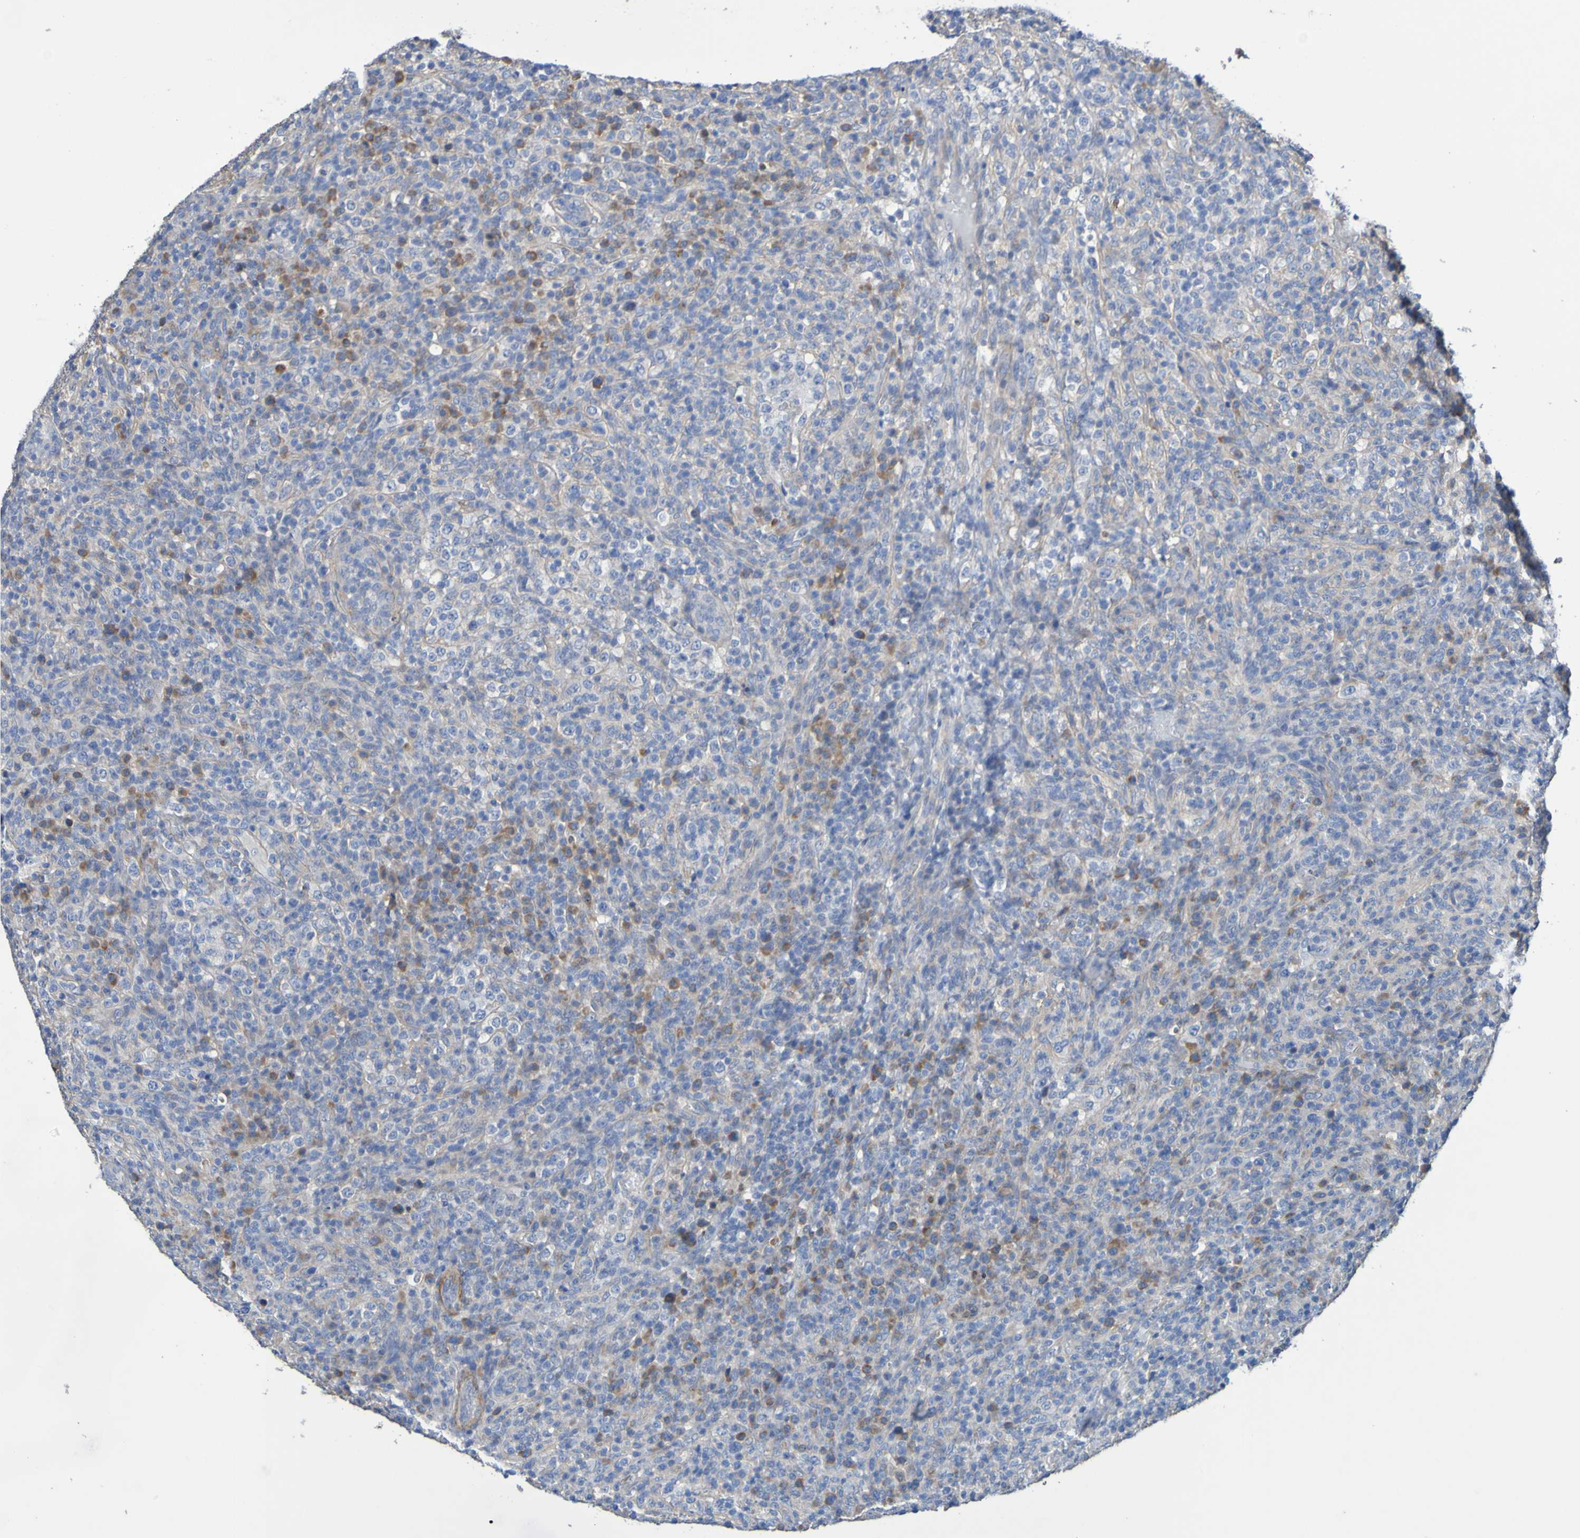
{"staining": {"intensity": "moderate", "quantity": "25%-75%", "location": "cytoplasmic/membranous"}, "tissue": "lymphoma", "cell_type": "Tumor cells", "image_type": "cancer", "snomed": [{"axis": "morphology", "description": "Malignant lymphoma, non-Hodgkin's type, High grade"}, {"axis": "topography", "description": "Lymph node"}], "caption": "Tumor cells demonstrate moderate cytoplasmic/membranous expression in about 25%-75% of cells in high-grade malignant lymphoma, non-Hodgkin's type. The staining is performed using DAB (3,3'-diaminobenzidine) brown chromogen to label protein expression. The nuclei are counter-stained blue using hematoxylin.", "gene": "SRPRB", "patient": {"sex": "female", "age": 76}}